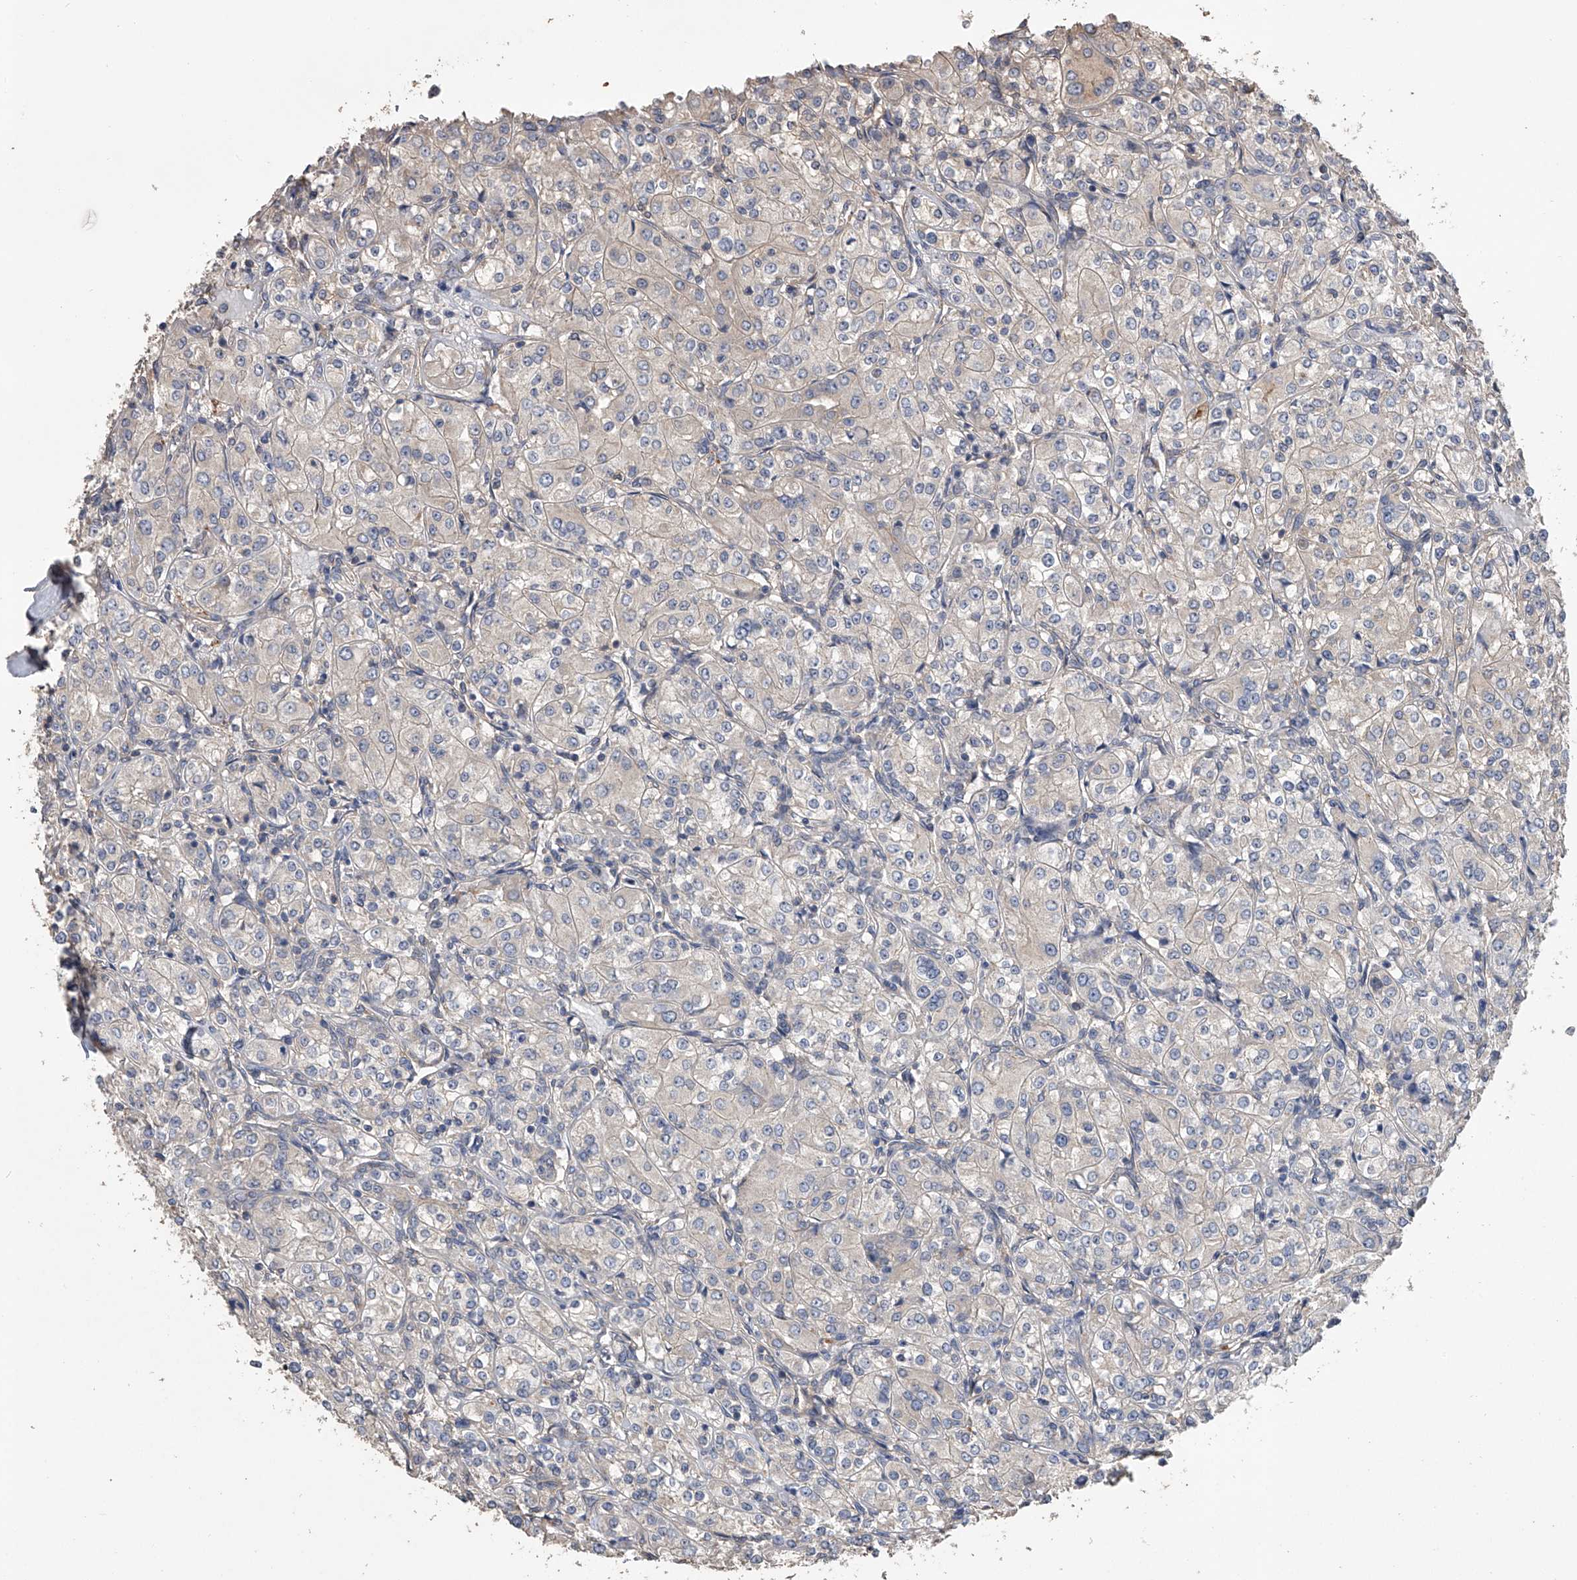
{"staining": {"intensity": "negative", "quantity": "none", "location": "none"}, "tissue": "renal cancer", "cell_type": "Tumor cells", "image_type": "cancer", "snomed": [{"axis": "morphology", "description": "Adenocarcinoma, NOS"}, {"axis": "topography", "description": "Kidney"}], "caption": "DAB immunohistochemical staining of human renal adenocarcinoma exhibits no significant staining in tumor cells.", "gene": "ZNF343", "patient": {"sex": "male", "age": 77}}